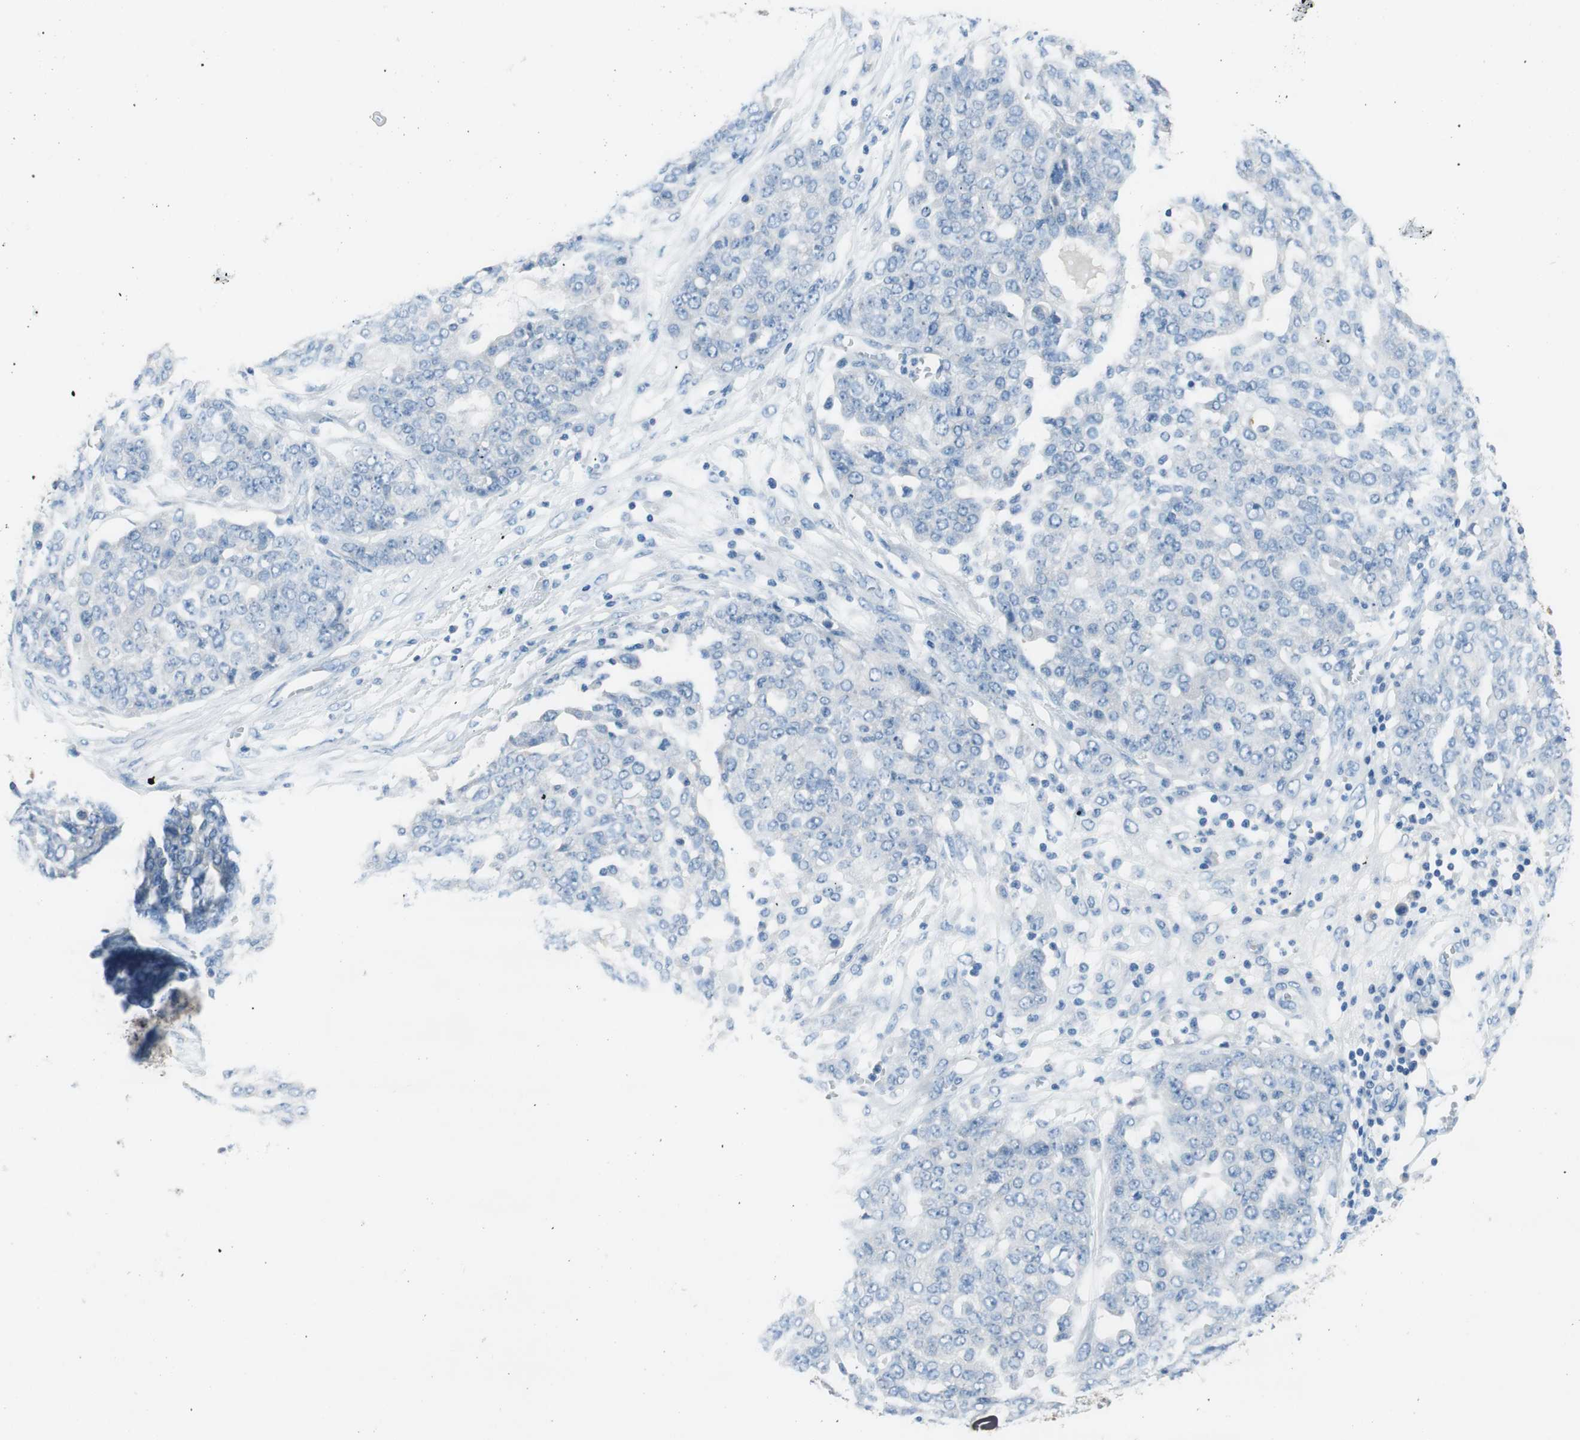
{"staining": {"intensity": "negative", "quantity": "none", "location": "none"}, "tissue": "ovarian cancer", "cell_type": "Tumor cells", "image_type": "cancer", "snomed": [{"axis": "morphology", "description": "Cystadenocarcinoma, serous, NOS"}, {"axis": "topography", "description": "Soft tissue"}, {"axis": "topography", "description": "Ovary"}], "caption": "Image shows no significant protein expression in tumor cells of ovarian serous cystadenocarcinoma. (DAB IHC with hematoxylin counter stain).", "gene": "EVA1A", "patient": {"sex": "female", "age": 57}}